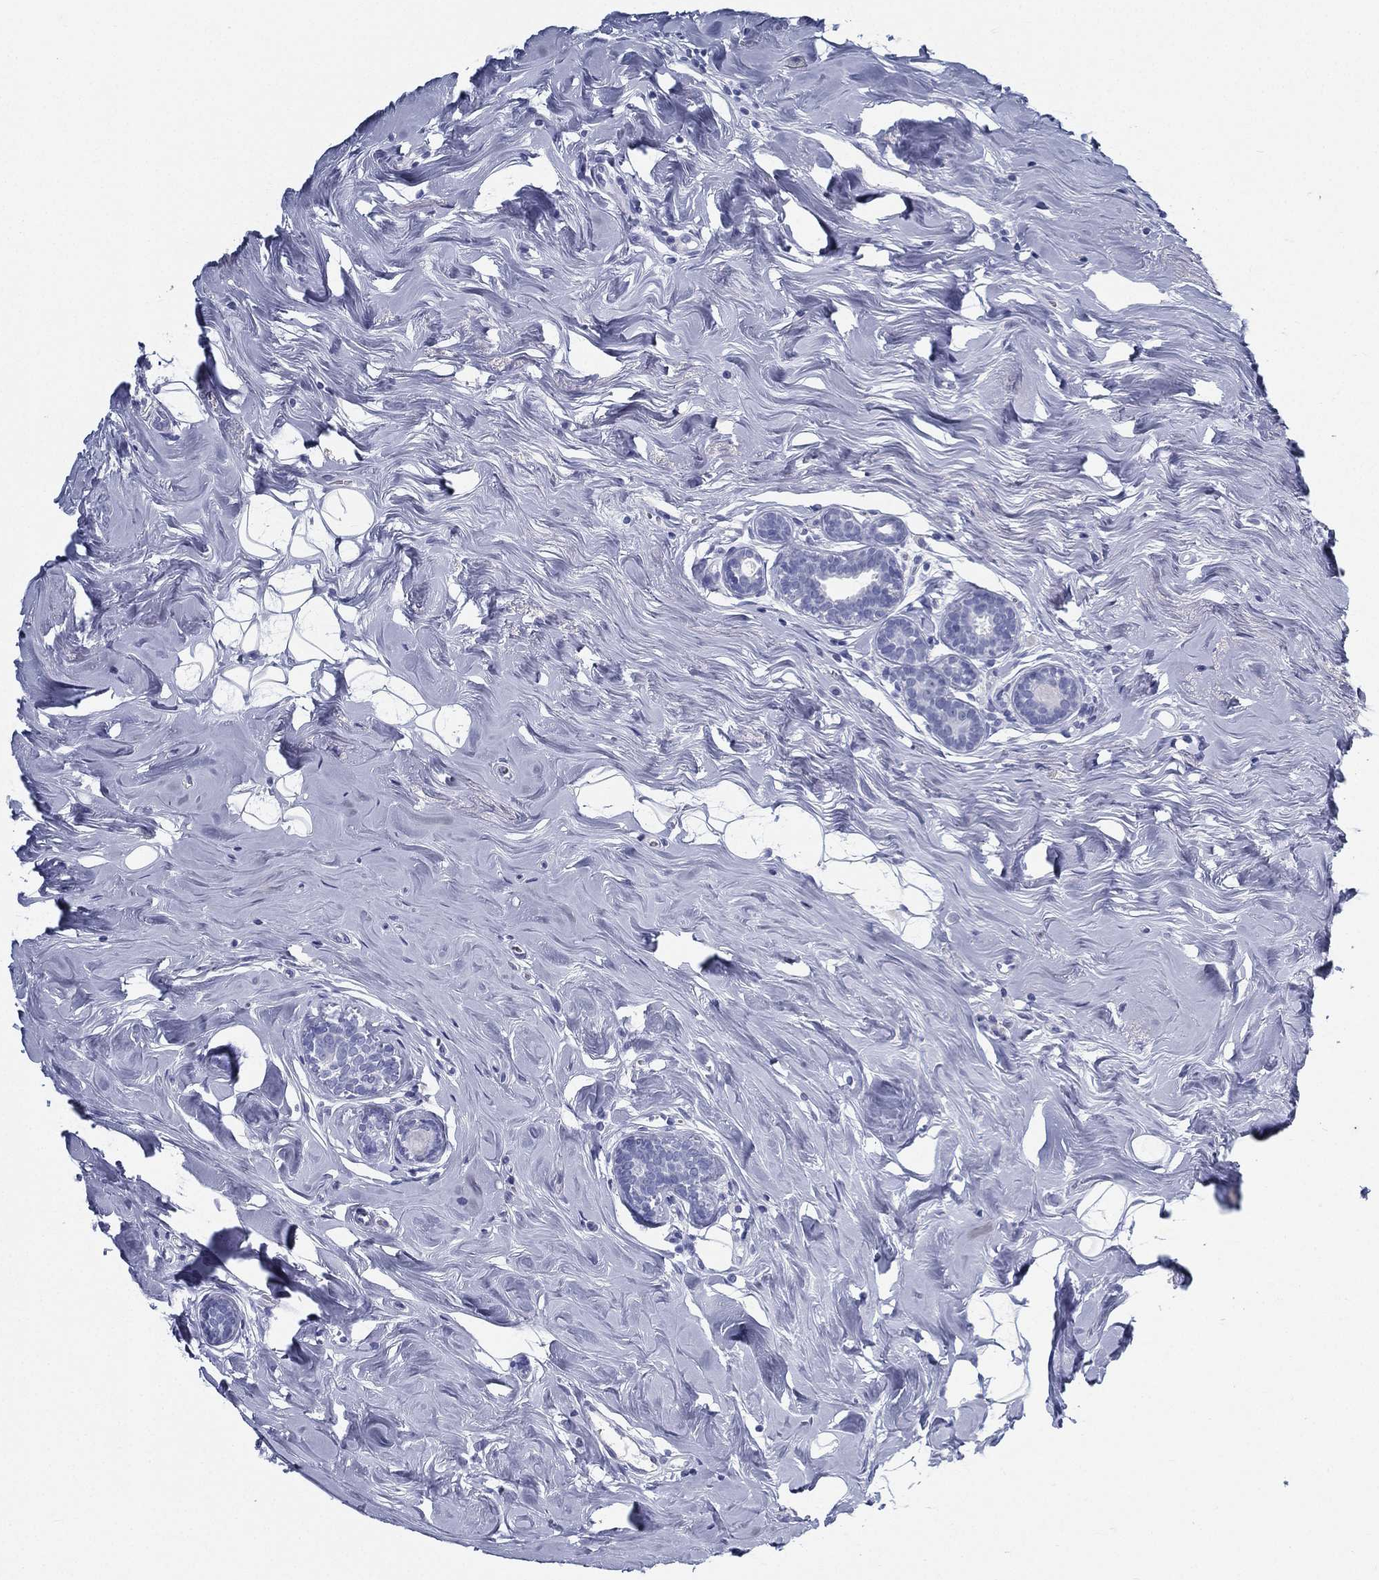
{"staining": {"intensity": "negative", "quantity": "none", "location": "none"}, "tissue": "breast cancer", "cell_type": "Tumor cells", "image_type": "cancer", "snomed": [{"axis": "morphology", "description": "Lobular carcinoma"}, {"axis": "topography", "description": "Breast"}], "caption": "The micrograph exhibits no significant staining in tumor cells of breast lobular carcinoma. (DAB (3,3'-diaminobenzidine) immunohistochemistry visualized using brightfield microscopy, high magnification).", "gene": "ATP1B2", "patient": {"sex": "female", "age": 49}}